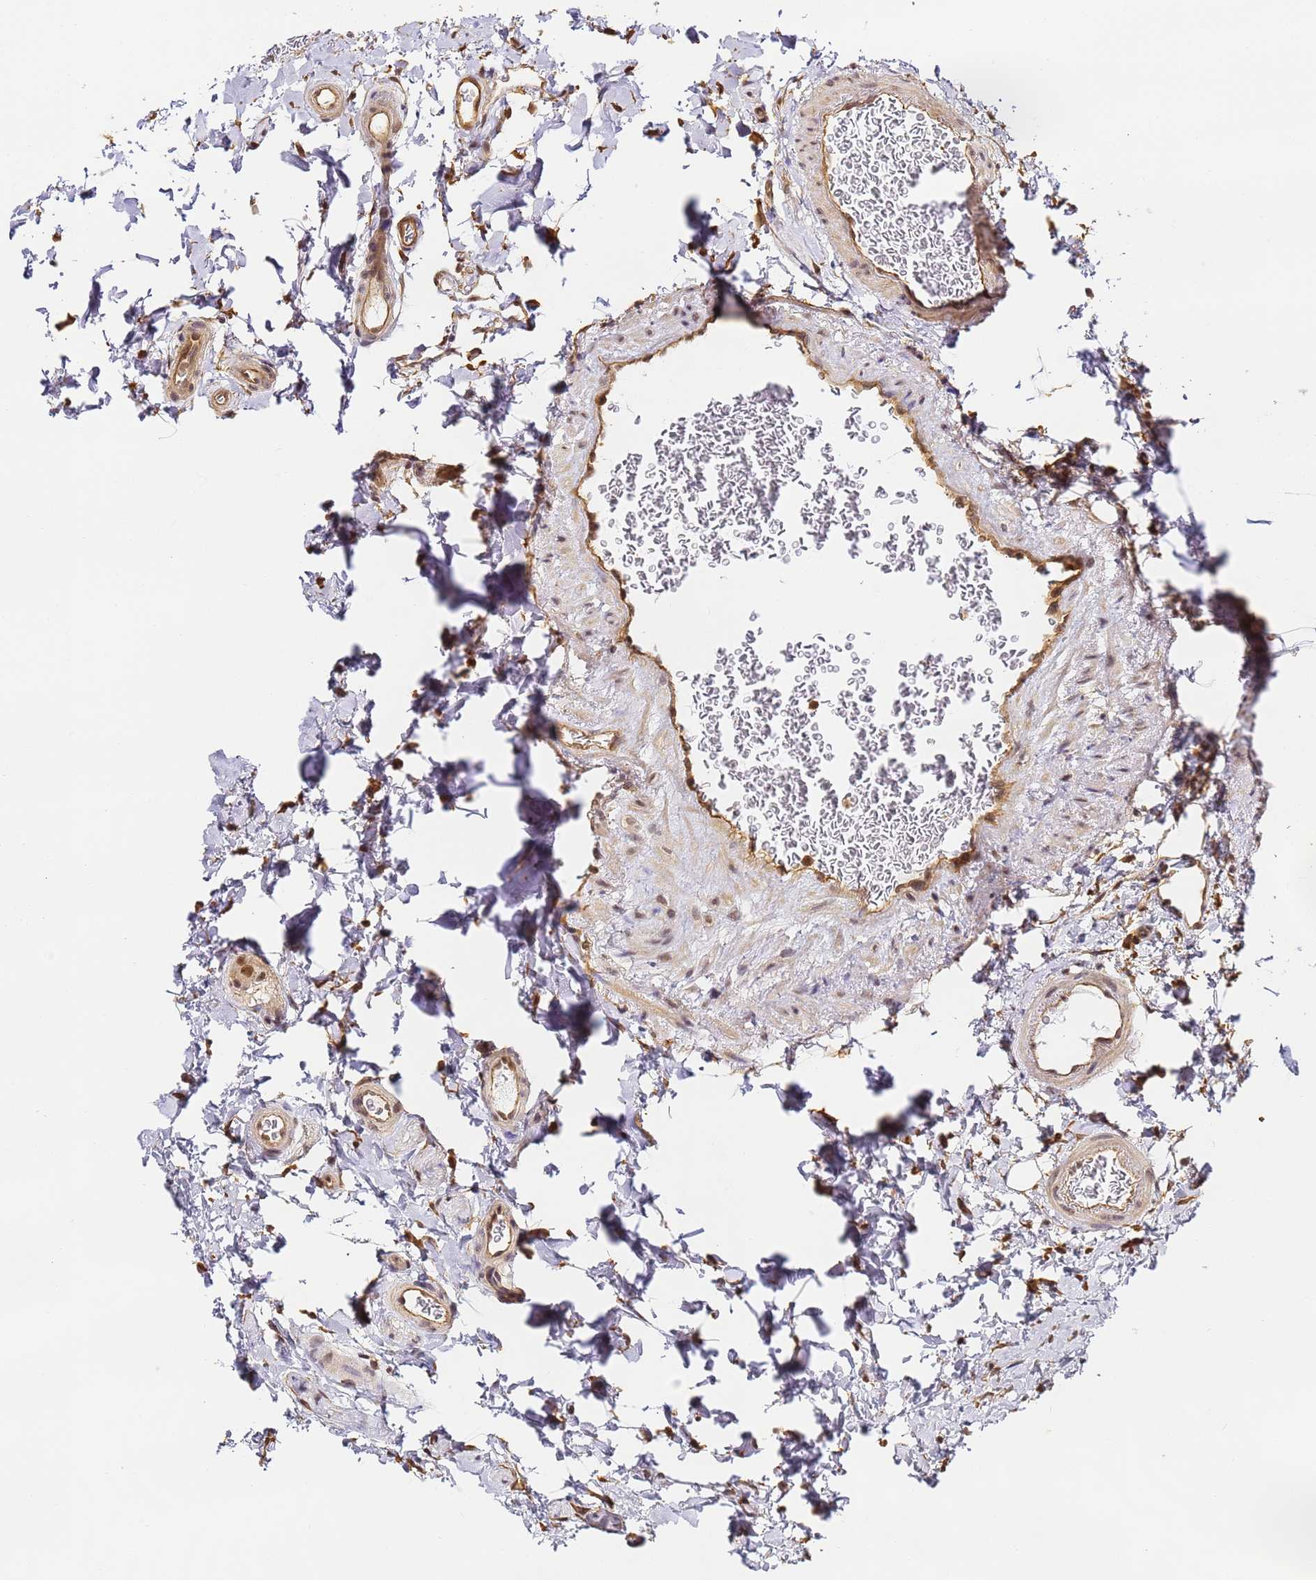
{"staining": {"intensity": "moderate", "quantity": ">75%", "location": "cytoplasmic/membranous,nuclear"}, "tissue": "colon", "cell_type": "Endothelial cells", "image_type": "normal", "snomed": [{"axis": "morphology", "description": "Normal tissue, NOS"}, {"axis": "topography", "description": "Colon"}], "caption": "Immunohistochemical staining of unremarkable colon displays medium levels of moderate cytoplasmic/membranous,nuclear expression in about >75% of endothelial cells. Immunohistochemistry (ihc) stains the protein of interest in brown and the nuclei are stained blue.", "gene": "PPP4C", "patient": {"sex": "female", "age": 82}}